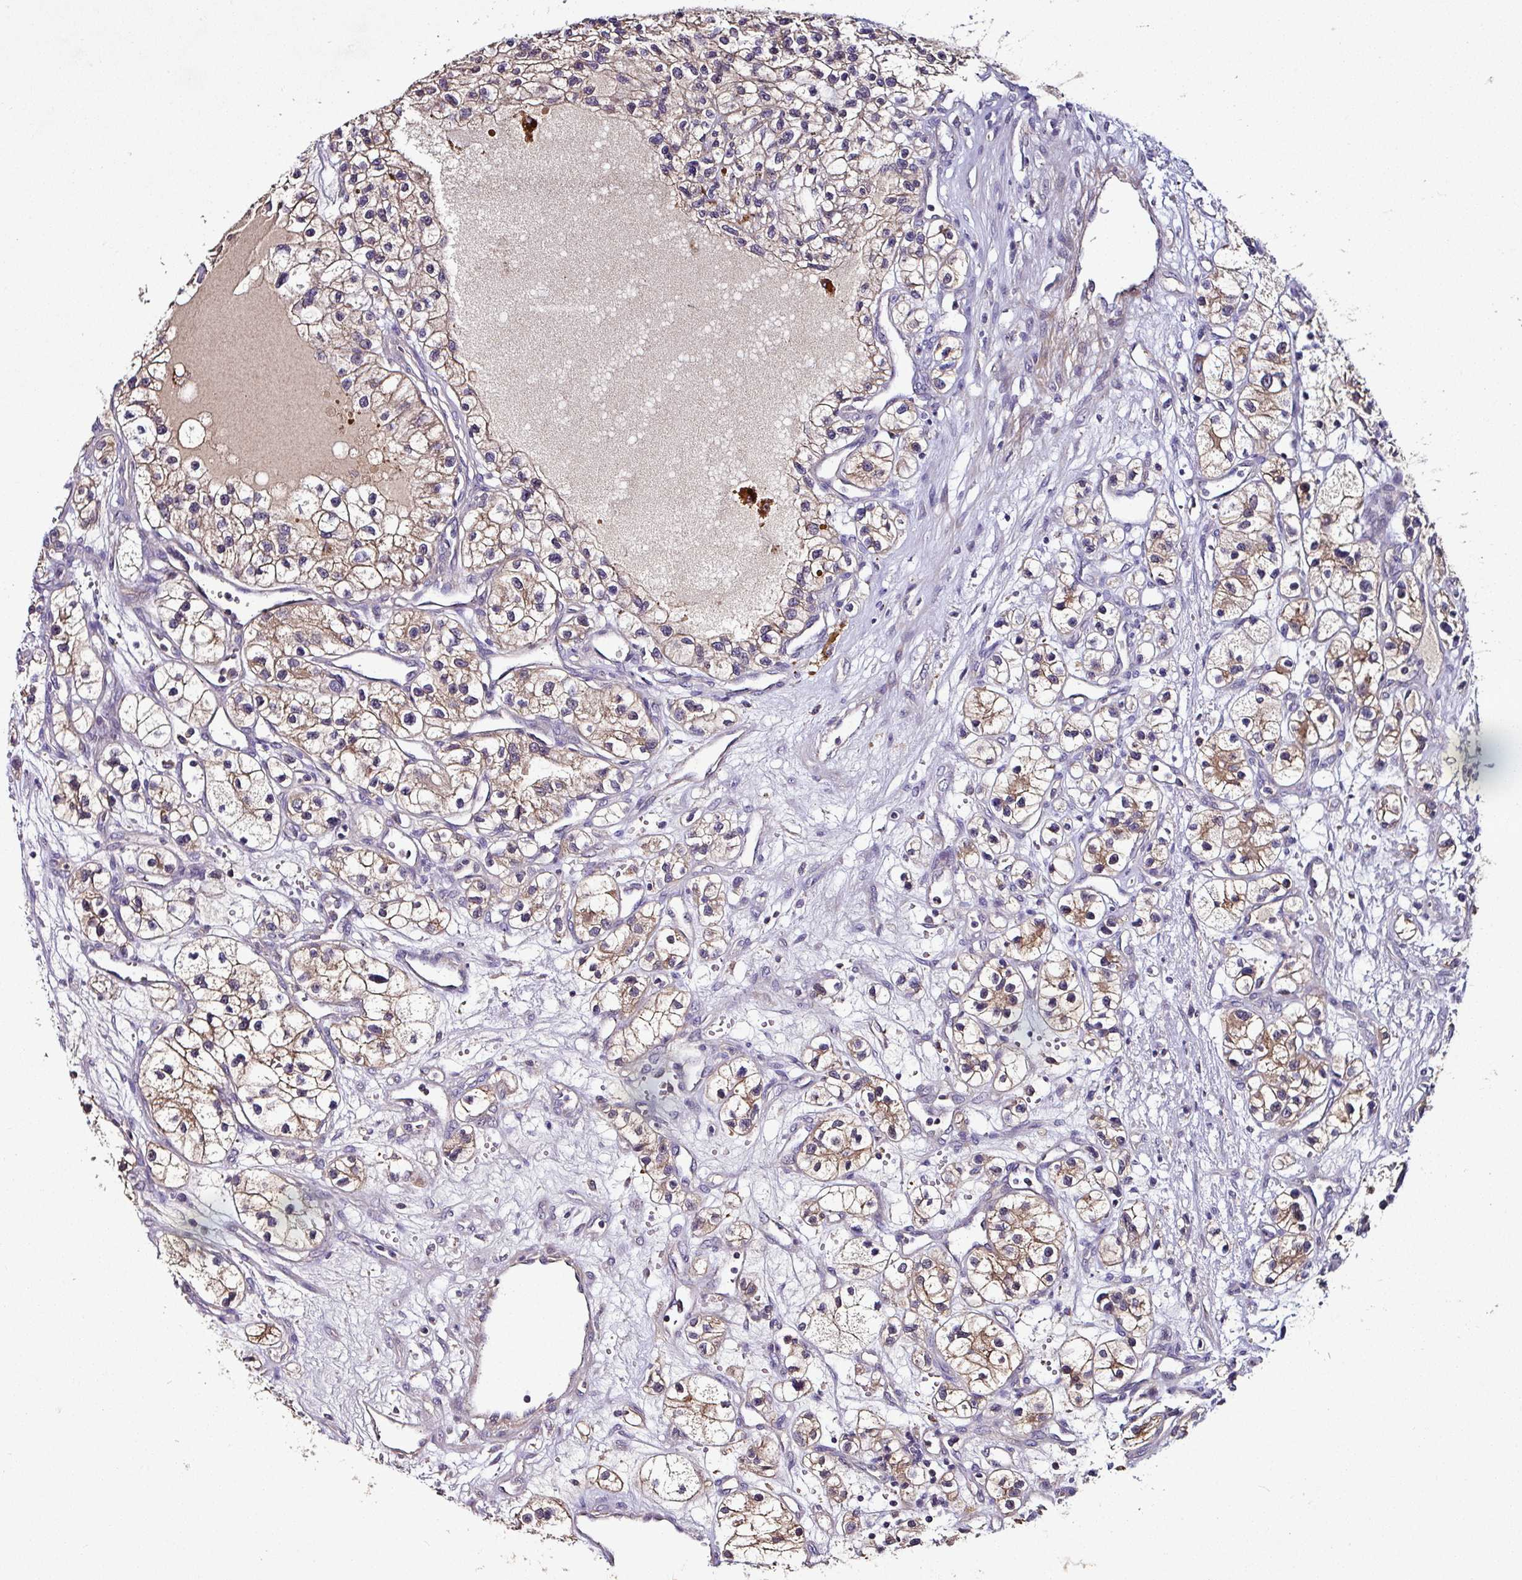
{"staining": {"intensity": "moderate", "quantity": ">75%", "location": "cytoplasmic/membranous"}, "tissue": "renal cancer", "cell_type": "Tumor cells", "image_type": "cancer", "snomed": [{"axis": "morphology", "description": "Adenocarcinoma, NOS"}, {"axis": "topography", "description": "Kidney"}], "caption": "Immunohistochemistry photomicrograph of neoplastic tissue: human adenocarcinoma (renal) stained using immunohistochemistry reveals medium levels of moderate protein expression localized specifically in the cytoplasmic/membranous of tumor cells, appearing as a cytoplasmic/membranous brown color.", "gene": "AEBP2", "patient": {"sex": "female", "age": 57}}